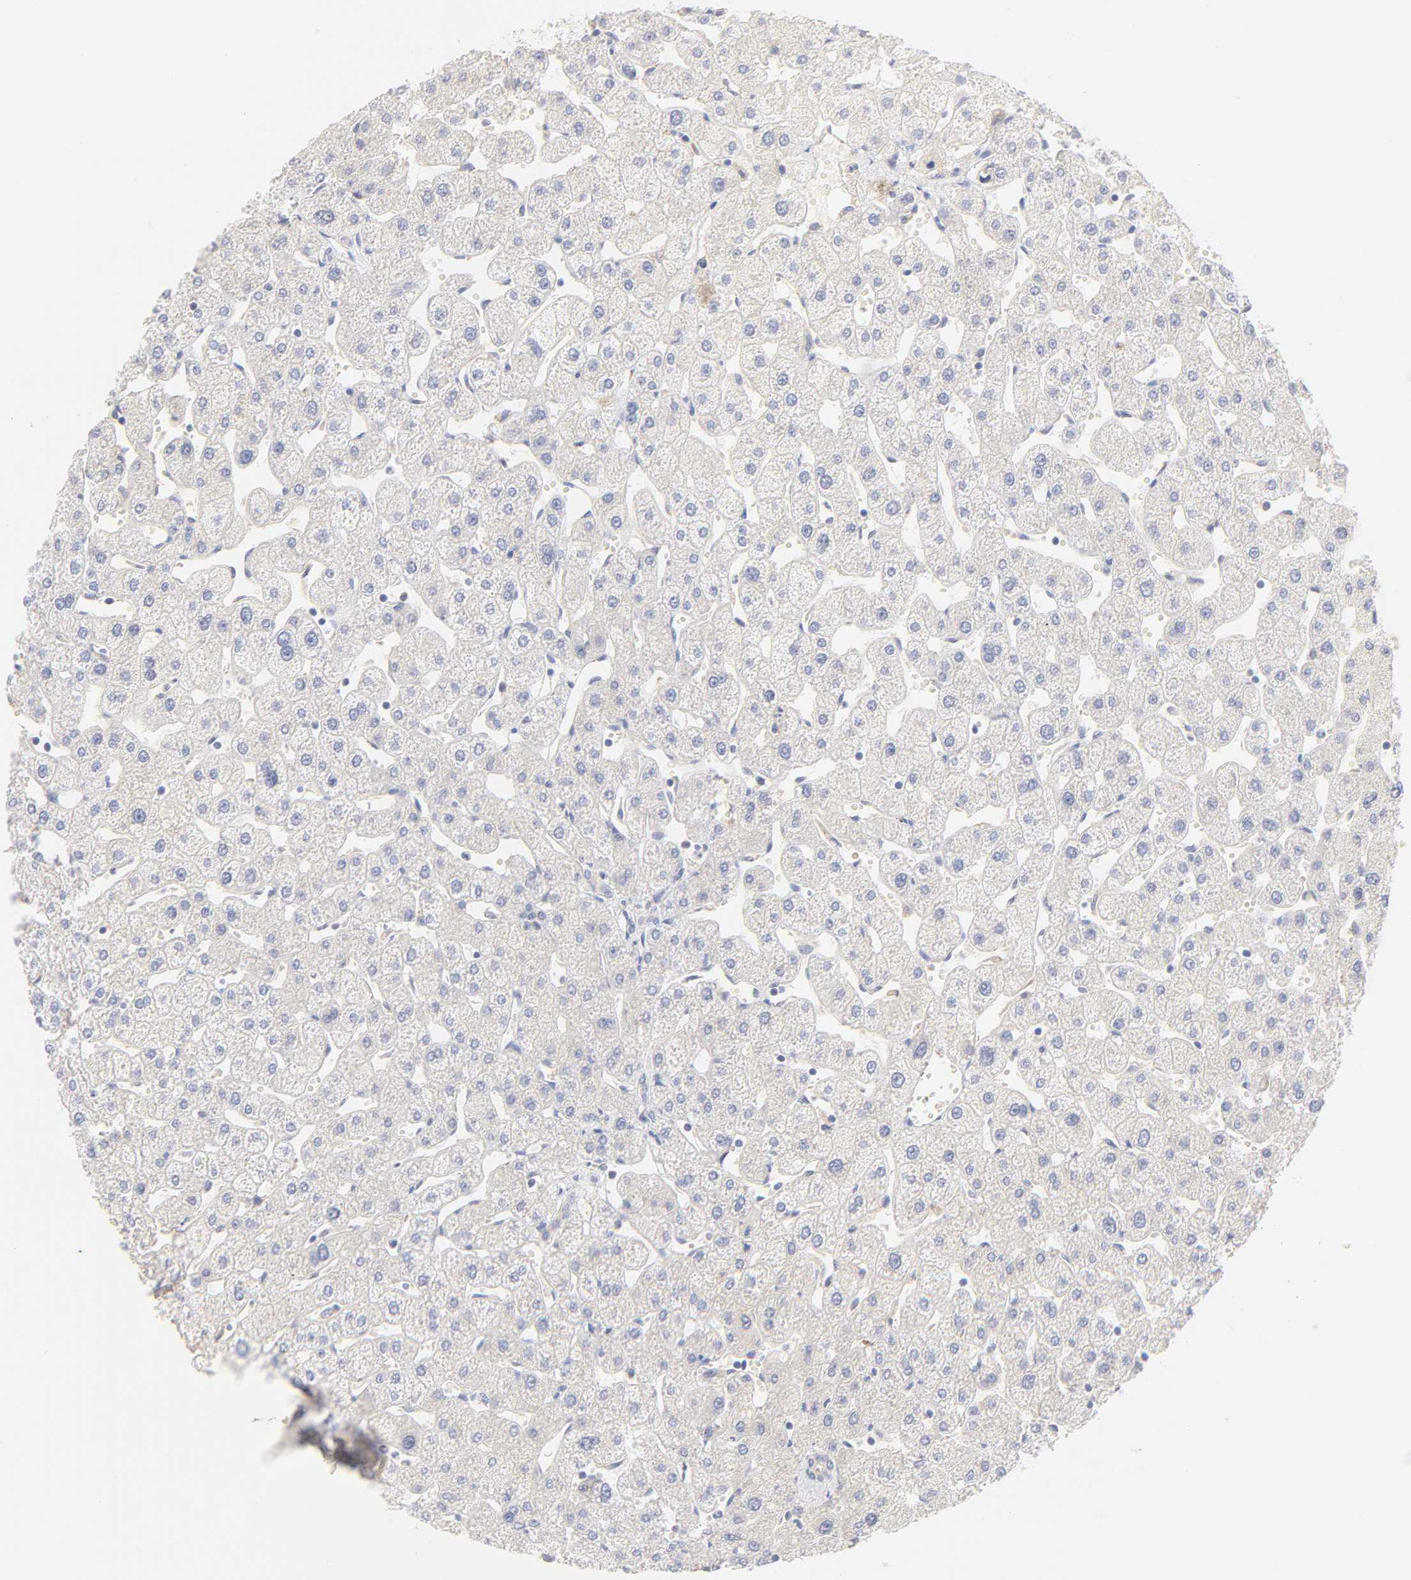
{"staining": {"intensity": "negative", "quantity": "none", "location": "none"}, "tissue": "liver", "cell_type": "Cholangiocytes", "image_type": "normal", "snomed": [{"axis": "morphology", "description": "Normal tissue, NOS"}, {"axis": "topography", "description": "Liver"}], "caption": "An immunohistochemistry micrograph of unremarkable liver is shown. There is no staining in cholangiocytes of liver. (Stains: DAB immunohistochemistry (IHC) with hematoxylin counter stain, Microscopy: brightfield microscopy at high magnification).", "gene": "MTERF2", "patient": {"sex": "male", "age": 67}}